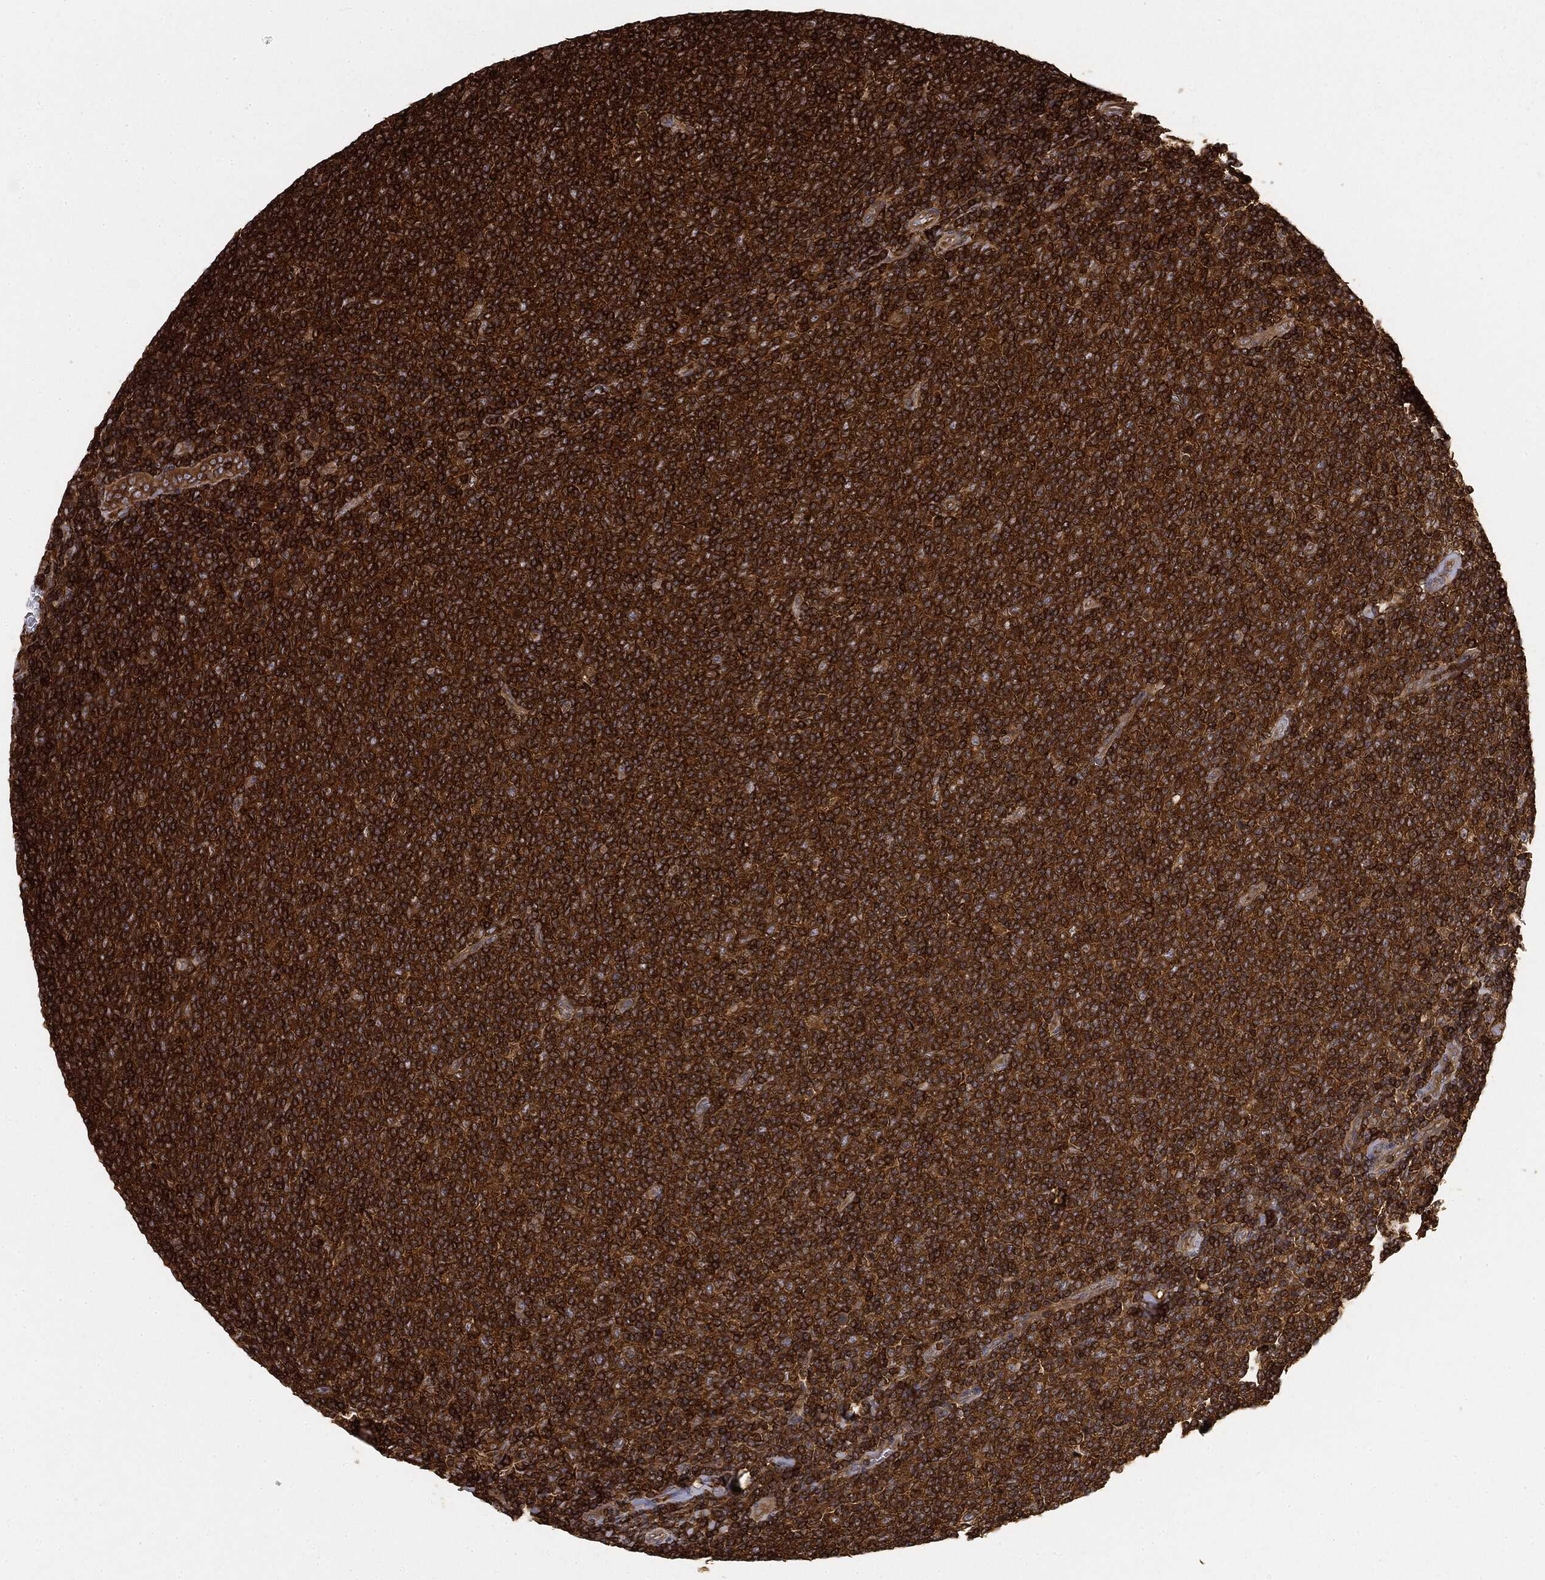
{"staining": {"intensity": "strong", "quantity": ">75%", "location": "cytoplasmic/membranous"}, "tissue": "lymphoma", "cell_type": "Tumor cells", "image_type": "cancer", "snomed": [{"axis": "morphology", "description": "Malignant lymphoma, non-Hodgkin's type, Low grade"}, {"axis": "topography", "description": "Lymph node"}], "caption": "Malignant lymphoma, non-Hodgkin's type (low-grade) stained with a protein marker reveals strong staining in tumor cells.", "gene": "WDR1", "patient": {"sex": "male", "age": 52}}